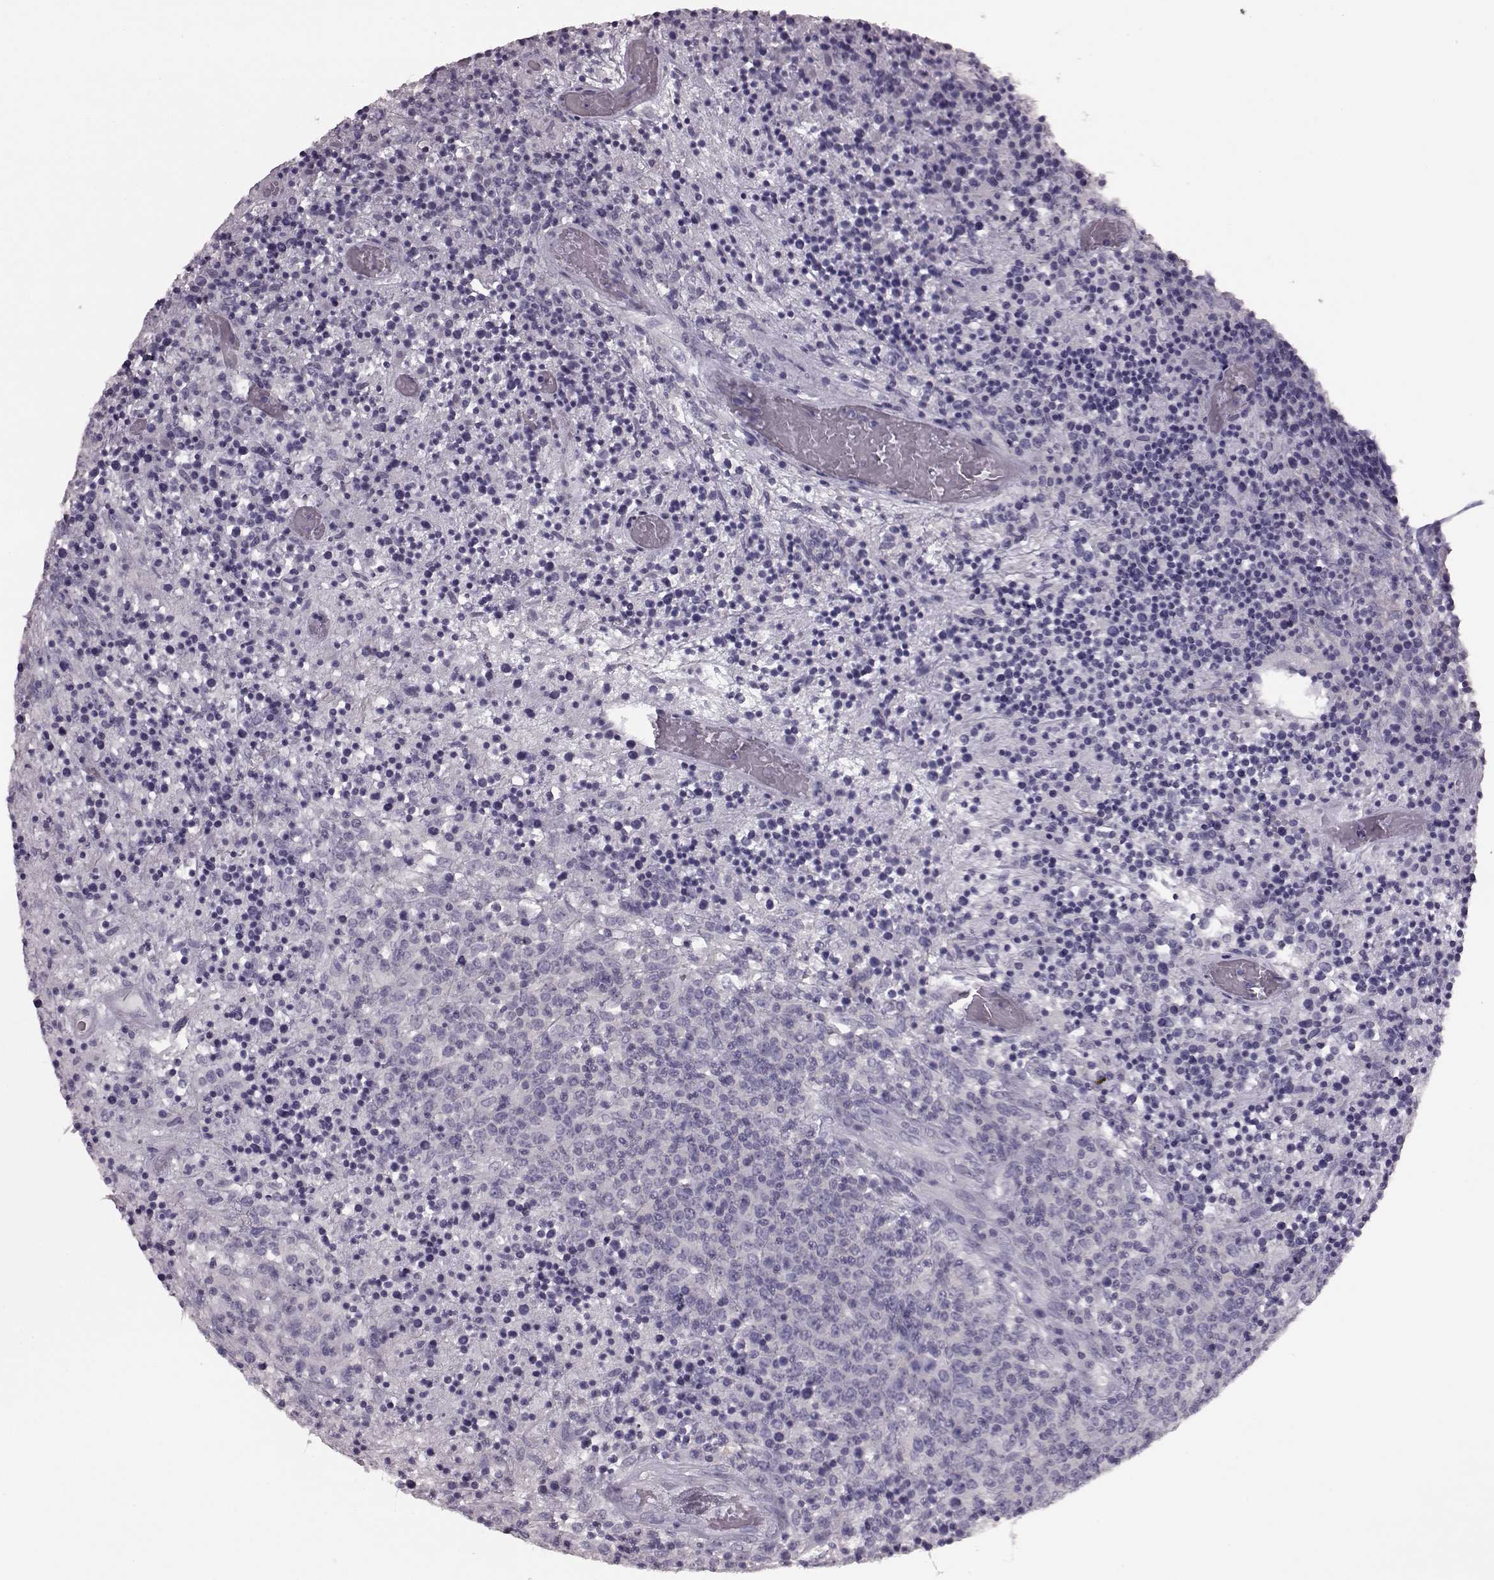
{"staining": {"intensity": "negative", "quantity": "none", "location": "none"}, "tissue": "lymphoma", "cell_type": "Tumor cells", "image_type": "cancer", "snomed": [{"axis": "morphology", "description": "Malignant lymphoma, non-Hodgkin's type, High grade"}, {"axis": "topography", "description": "Lung"}], "caption": "Immunohistochemistry (IHC) of lymphoma demonstrates no expression in tumor cells.", "gene": "CRYBA2", "patient": {"sex": "male", "age": 79}}